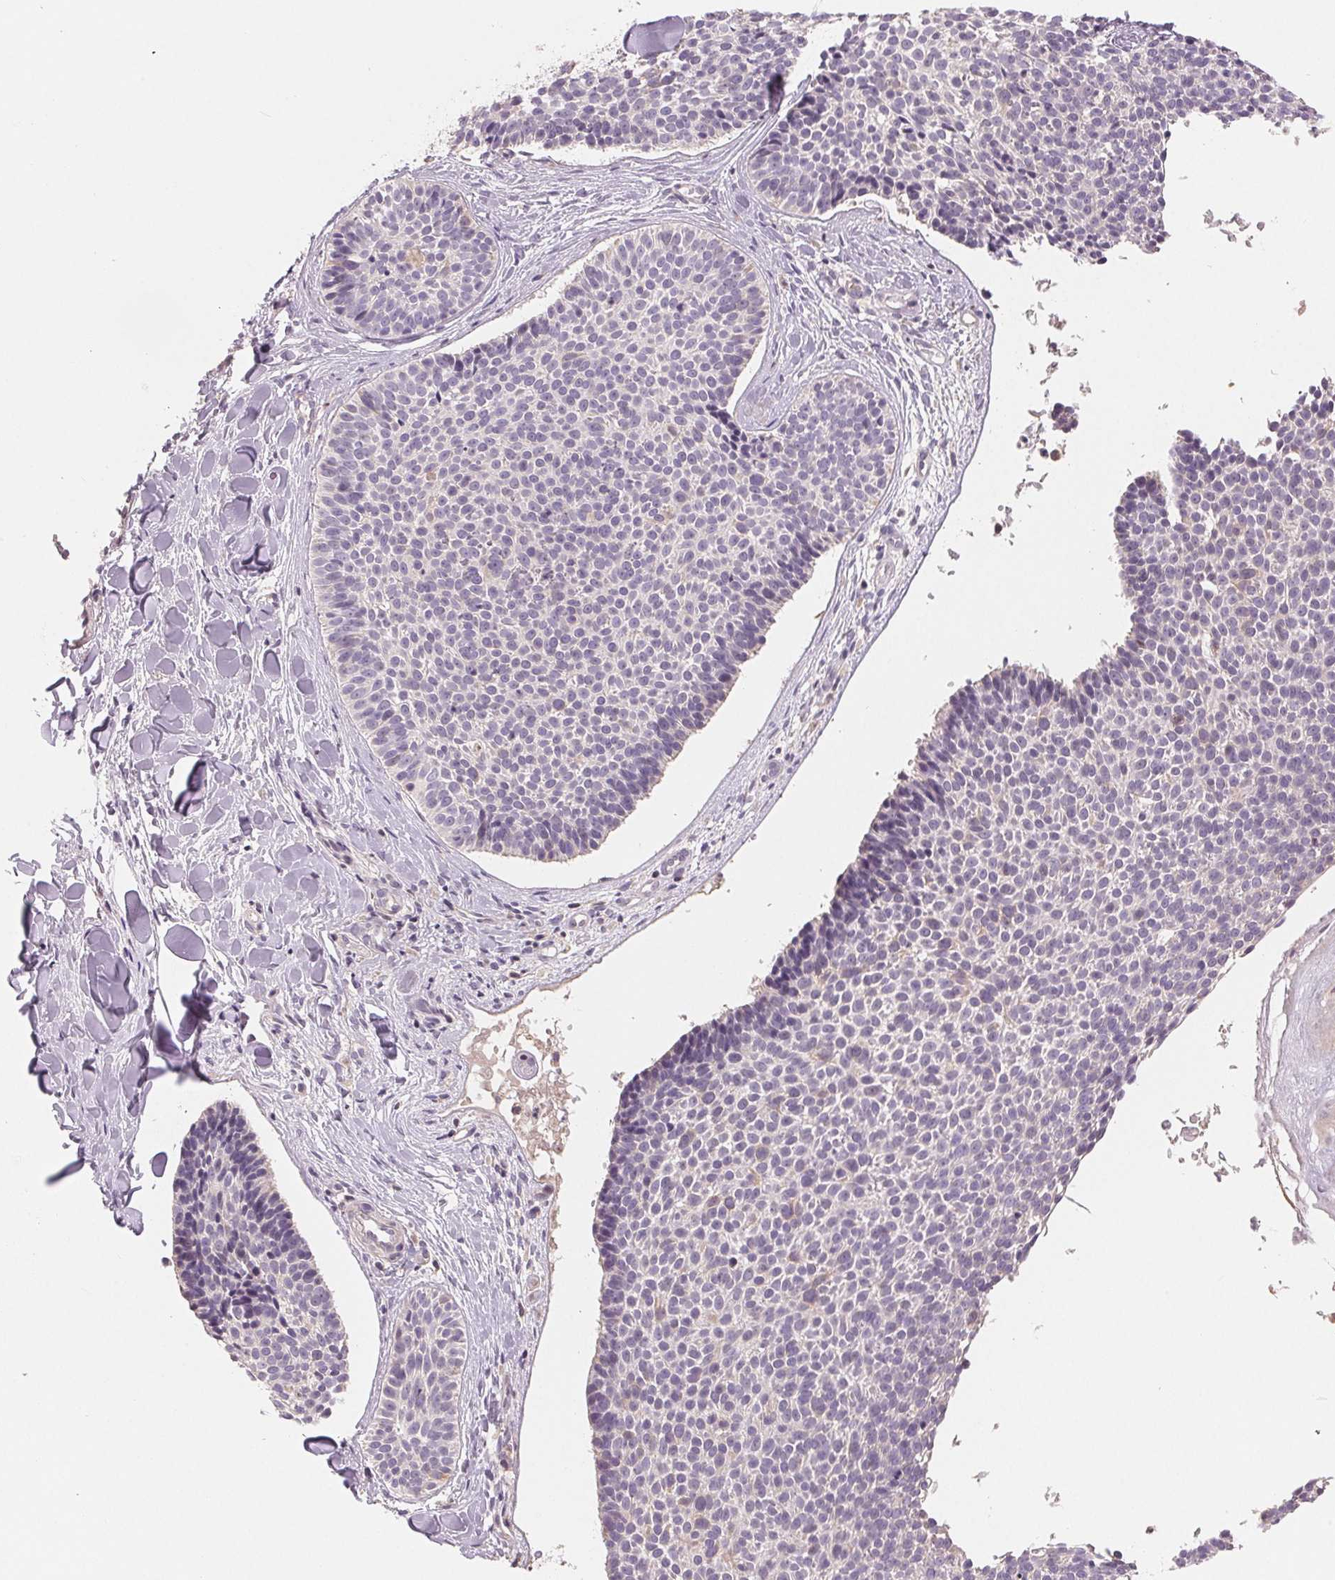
{"staining": {"intensity": "negative", "quantity": "none", "location": "none"}, "tissue": "skin cancer", "cell_type": "Tumor cells", "image_type": "cancer", "snomed": [{"axis": "morphology", "description": "Basal cell carcinoma"}, {"axis": "topography", "description": "Skin"}], "caption": "Image shows no protein staining in tumor cells of basal cell carcinoma (skin) tissue.", "gene": "AQP8", "patient": {"sex": "male", "age": 82}}